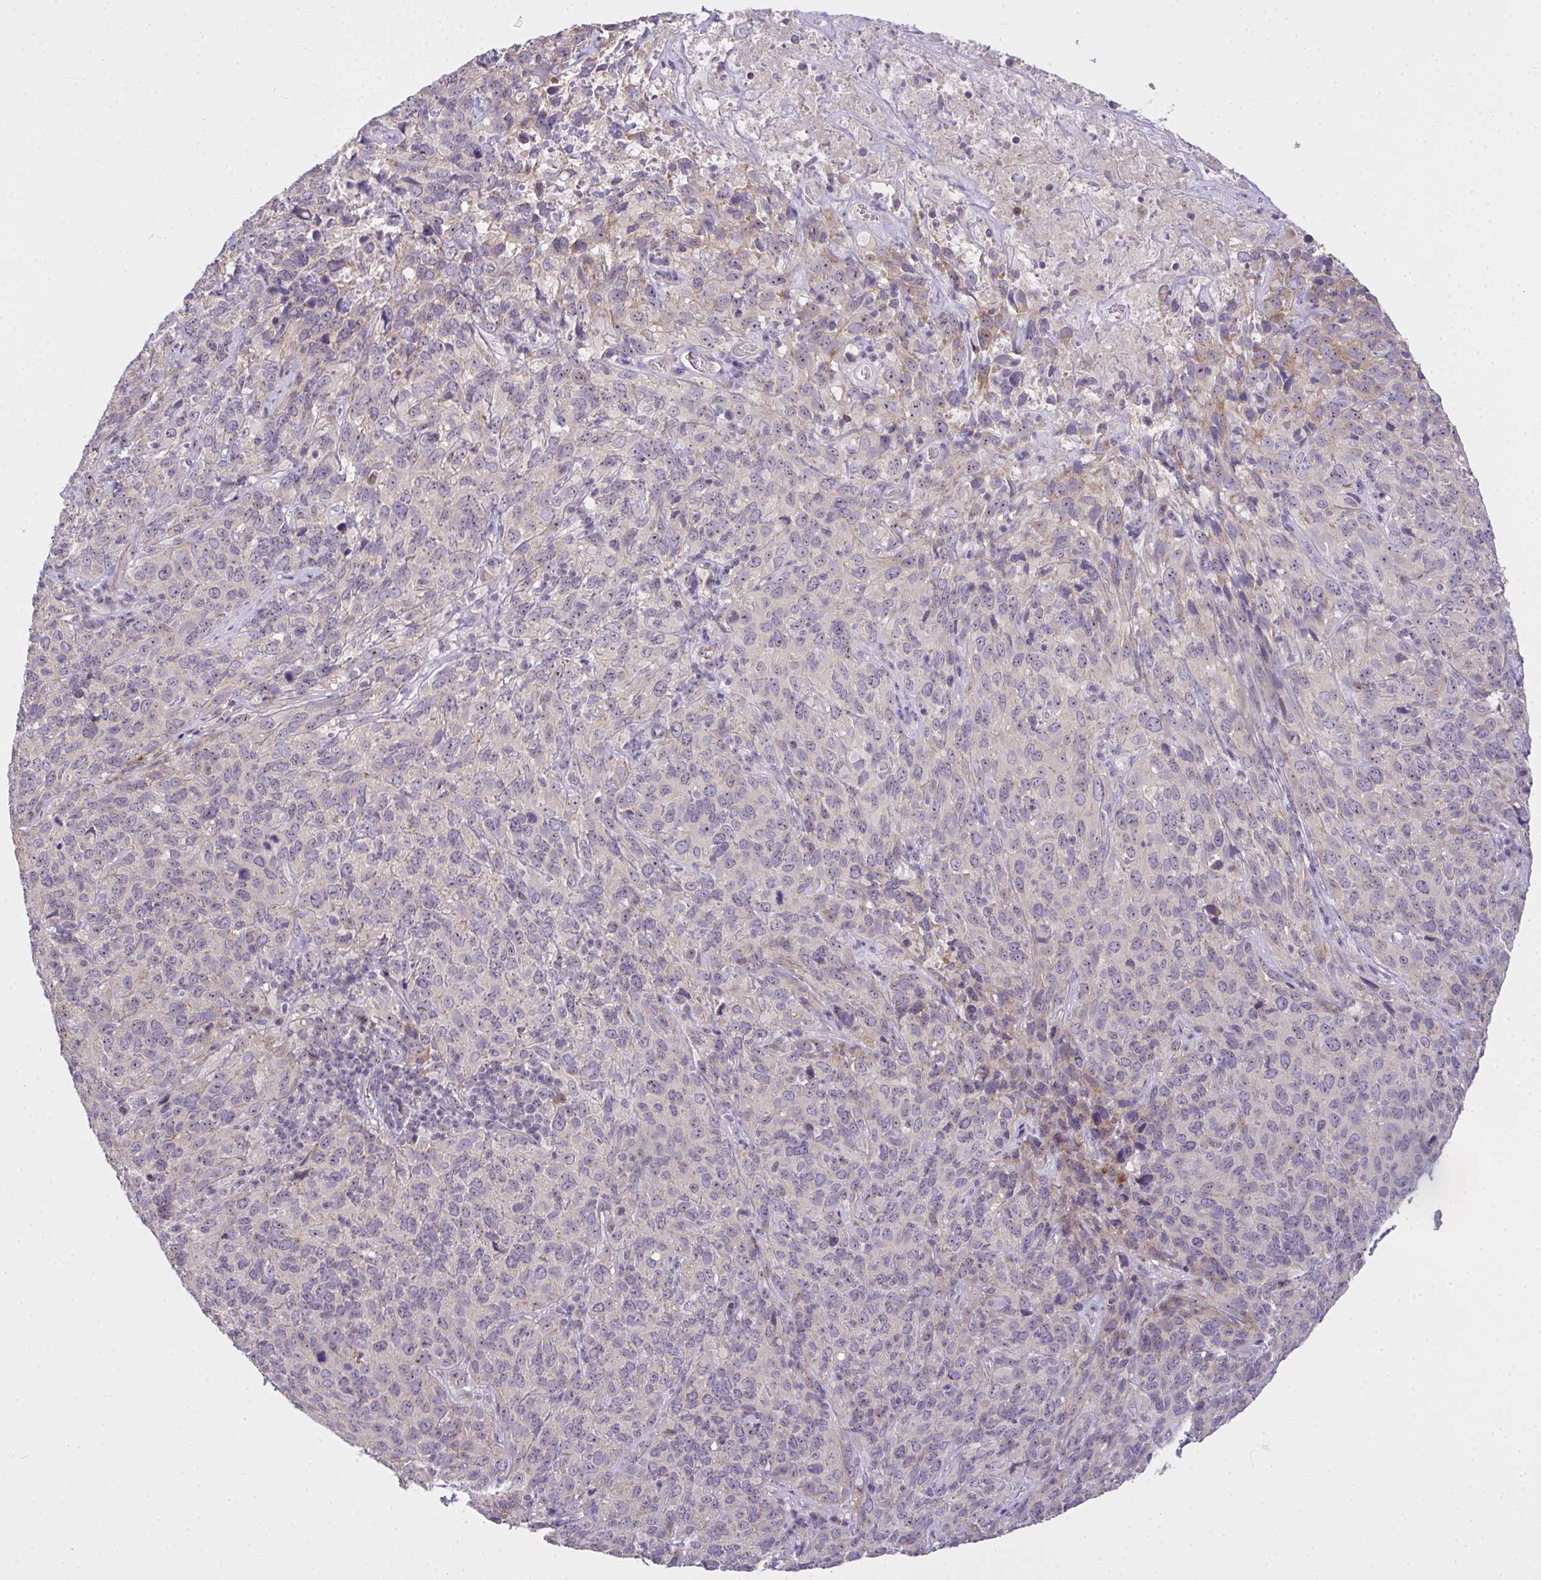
{"staining": {"intensity": "weak", "quantity": "<25%", "location": "cytoplasmic/membranous"}, "tissue": "cervical cancer", "cell_type": "Tumor cells", "image_type": "cancer", "snomed": [{"axis": "morphology", "description": "Squamous cell carcinoma, NOS"}, {"axis": "topography", "description": "Cervix"}], "caption": "Human cervical cancer stained for a protein using immunohistochemistry (IHC) reveals no expression in tumor cells.", "gene": "NT5C1A", "patient": {"sex": "female", "age": 51}}